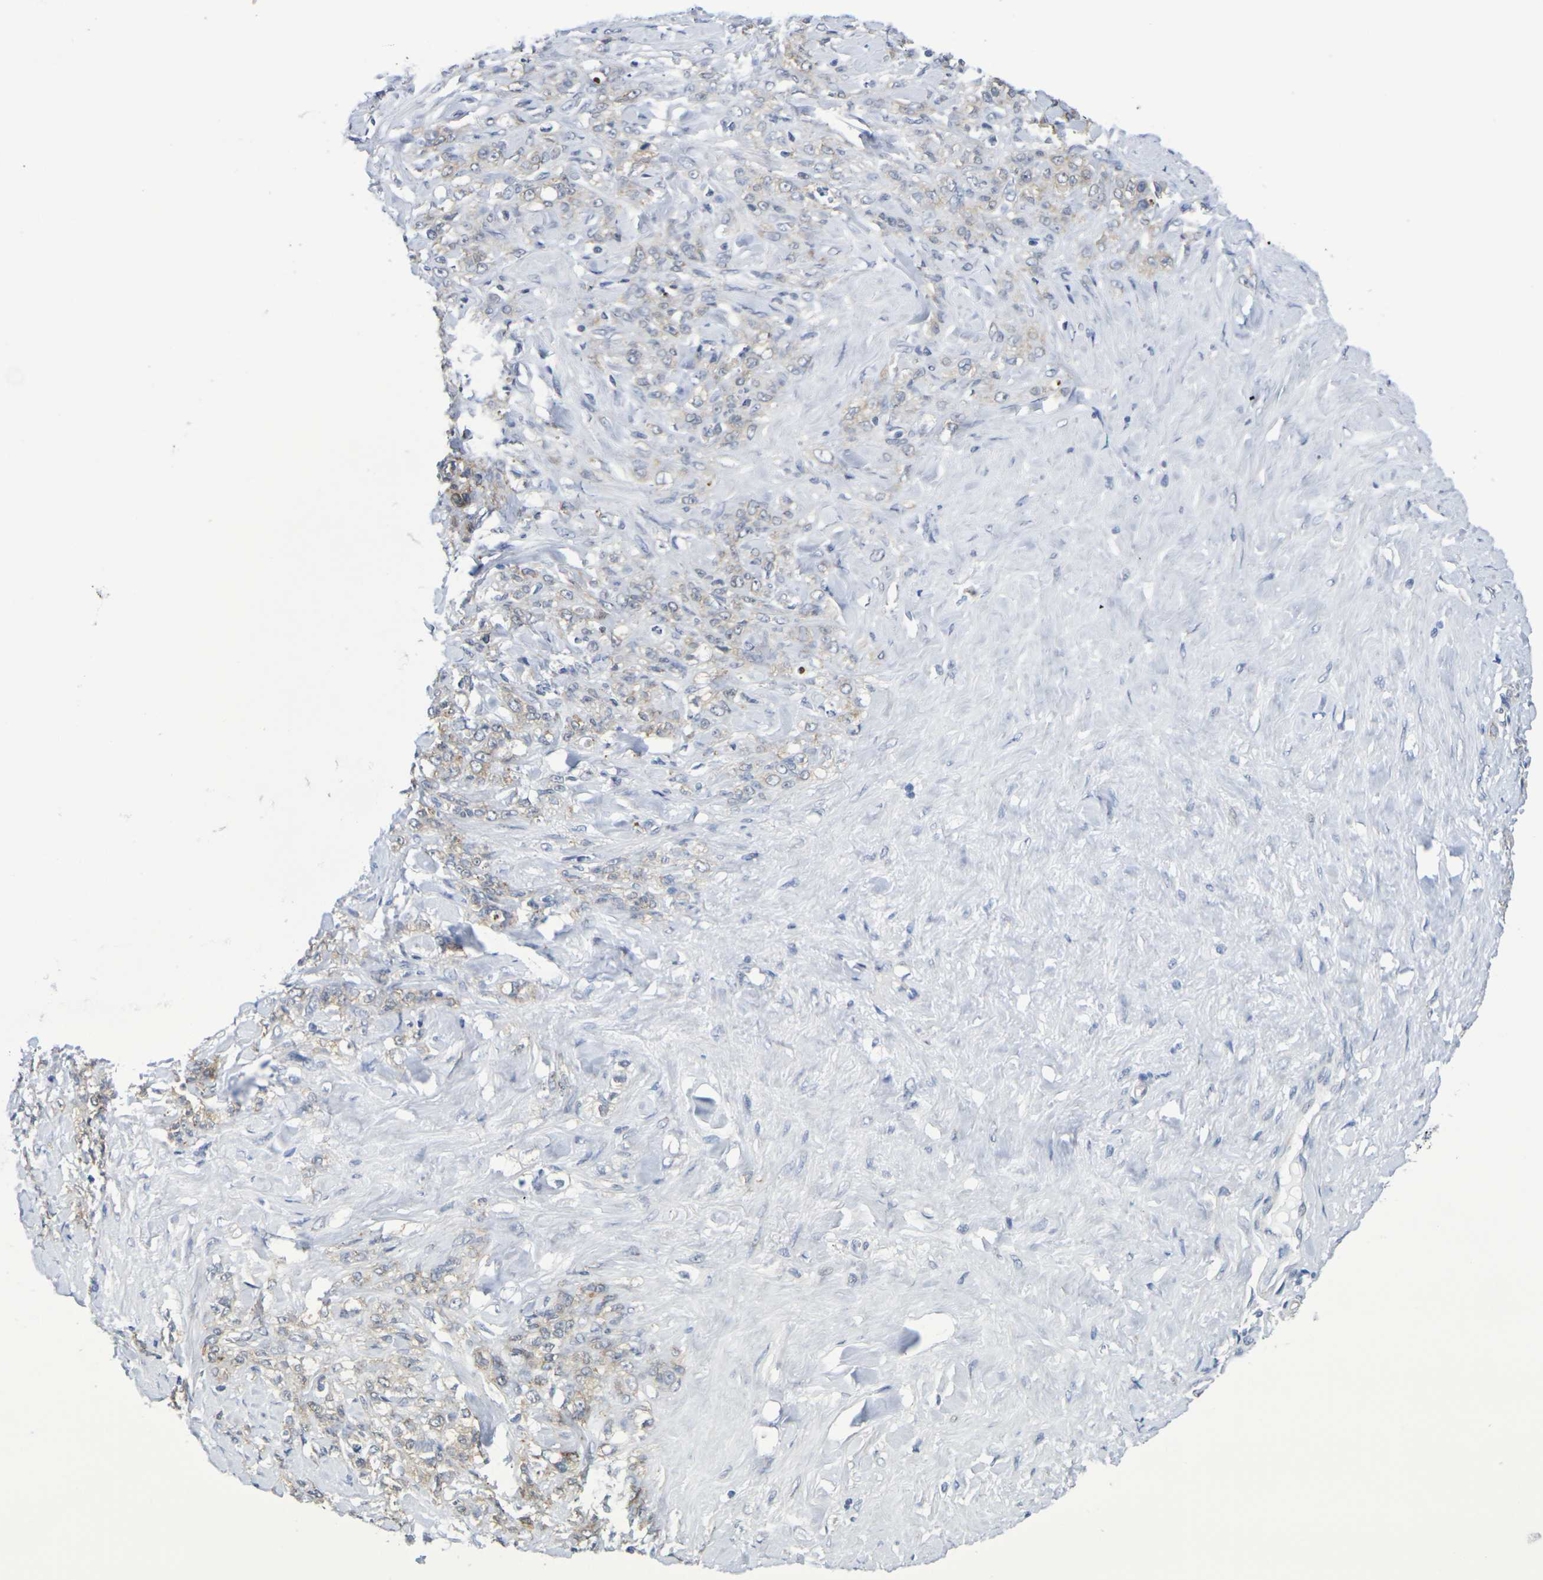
{"staining": {"intensity": "weak", "quantity": "25%-75%", "location": "cytoplasmic/membranous"}, "tissue": "stomach cancer", "cell_type": "Tumor cells", "image_type": "cancer", "snomed": [{"axis": "morphology", "description": "Adenocarcinoma, NOS"}, {"axis": "topography", "description": "Stomach"}], "caption": "There is low levels of weak cytoplasmic/membranous staining in tumor cells of adenocarcinoma (stomach), as demonstrated by immunohistochemical staining (brown color).", "gene": "CHRNB1", "patient": {"sex": "male", "age": 82}}